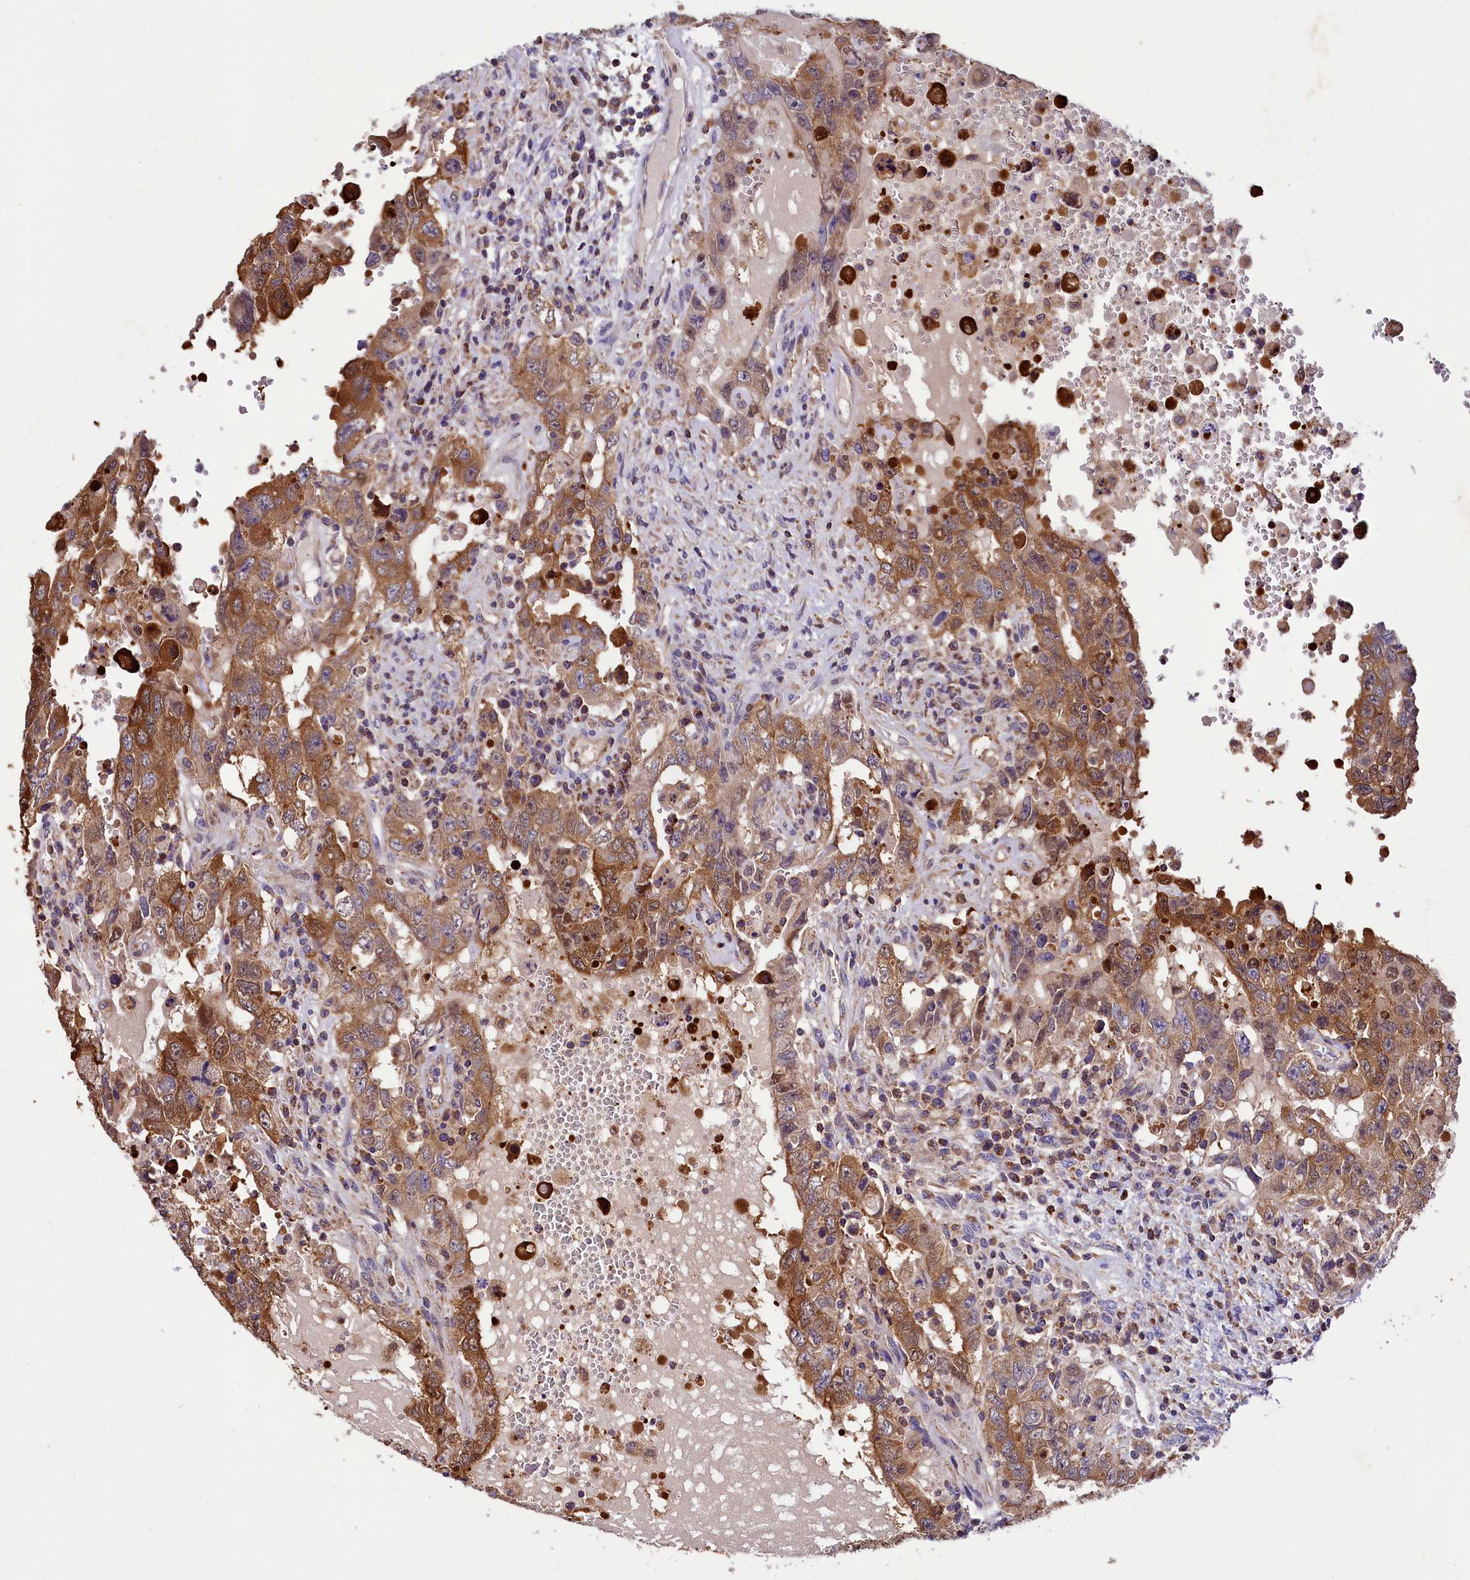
{"staining": {"intensity": "moderate", "quantity": ">75%", "location": "cytoplasmic/membranous"}, "tissue": "testis cancer", "cell_type": "Tumor cells", "image_type": "cancer", "snomed": [{"axis": "morphology", "description": "Carcinoma, Embryonal, NOS"}, {"axis": "topography", "description": "Testis"}], "caption": "The immunohistochemical stain highlights moderate cytoplasmic/membranous expression in tumor cells of testis cancer (embryonal carcinoma) tissue.", "gene": "TASOR2", "patient": {"sex": "male", "age": 26}}